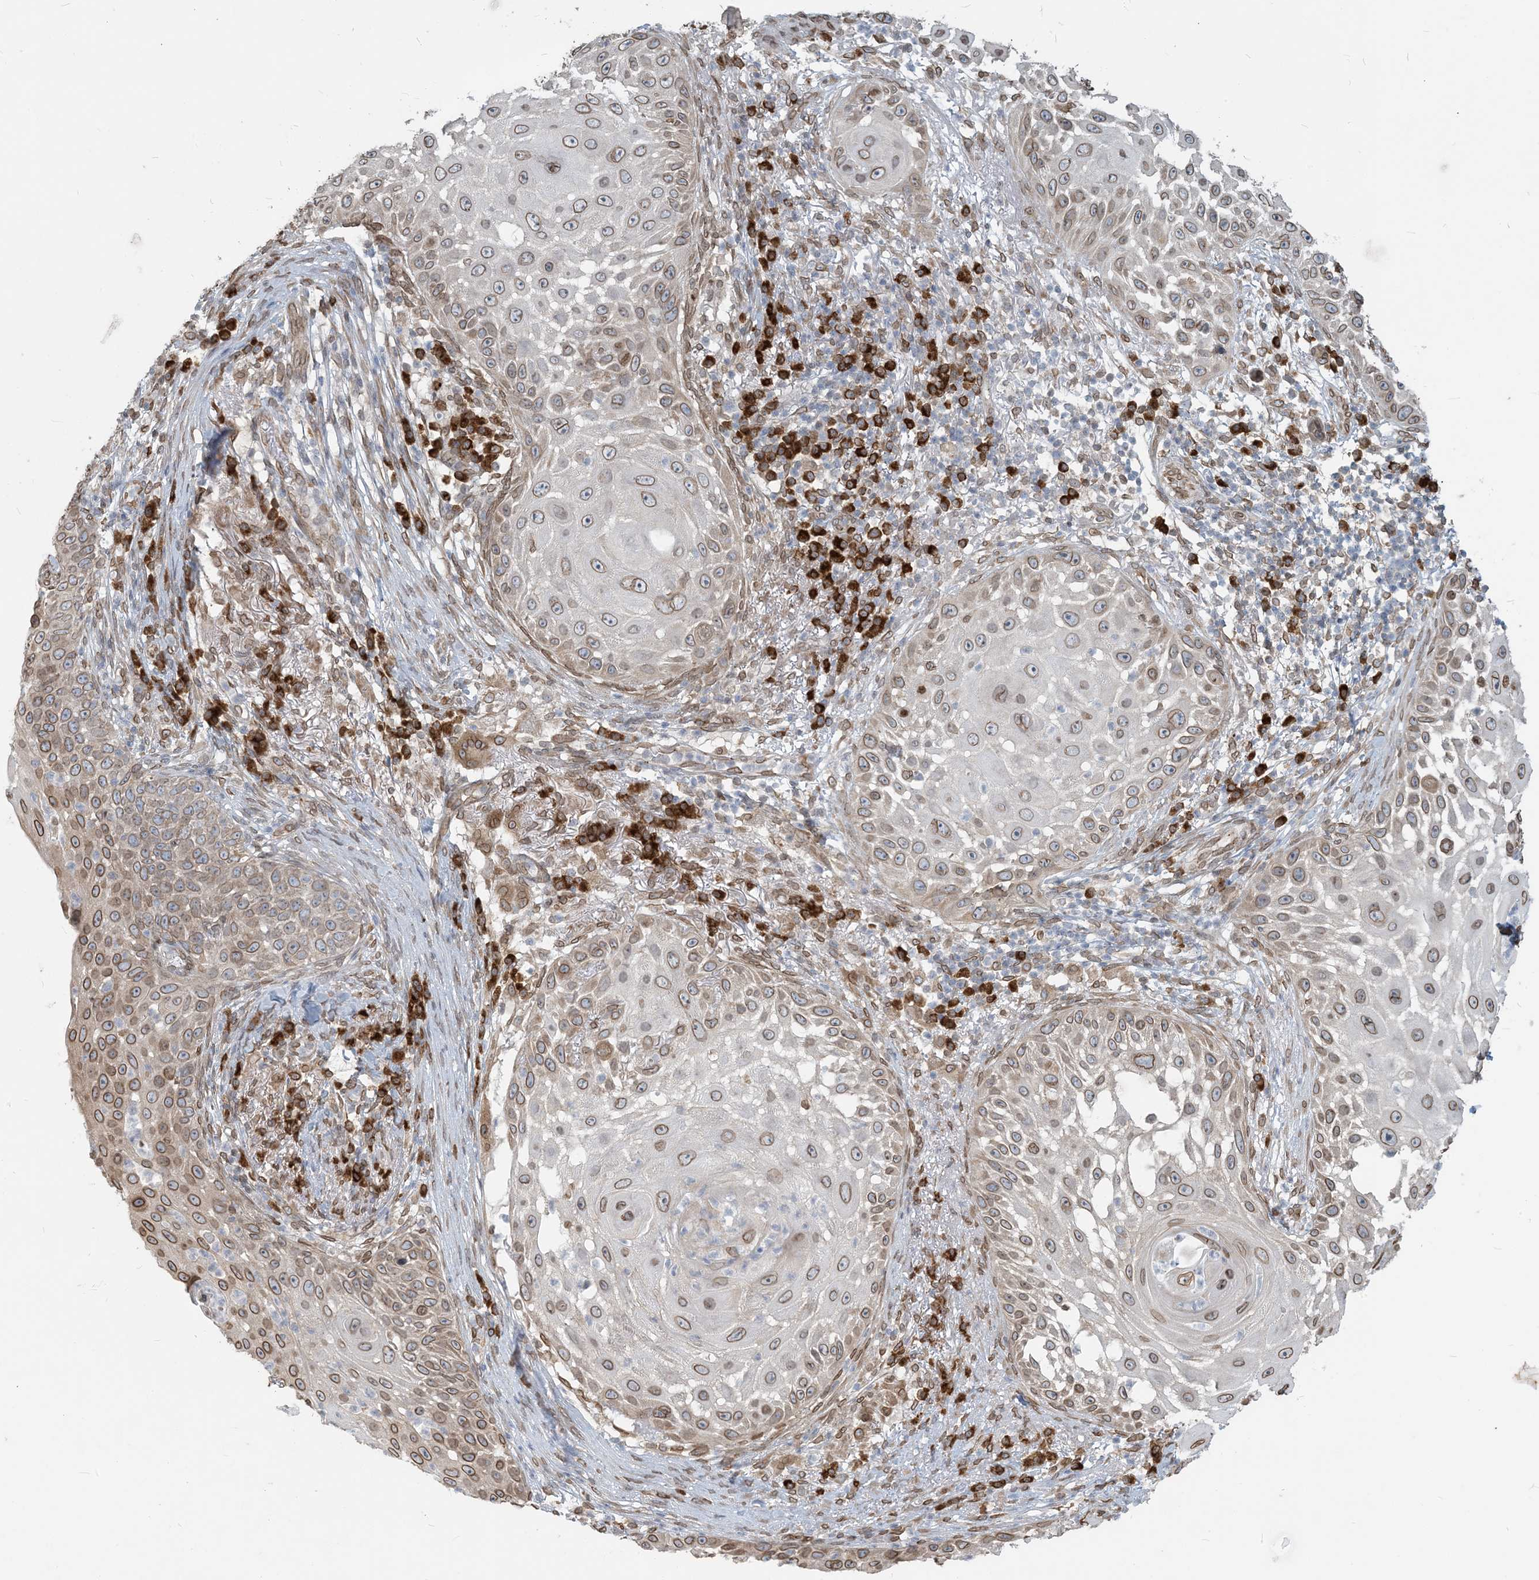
{"staining": {"intensity": "moderate", "quantity": ">75%", "location": "cytoplasmic/membranous,nuclear"}, "tissue": "skin cancer", "cell_type": "Tumor cells", "image_type": "cancer", "snomed": [{"axis": "morphology", "description": "Squamous cell carcinoma, NOS"}, {"axis": "topography", "description": "Skin"}], "caption": "This is a photomicrograph of immunohistochemistry staining of skin squamous cell carcinoma, which shows moderate positivity in the cytoplasmic/membranous and nuclear of tumor cells.", "gene": "WWP1", "patient": {"sex": "female", "age": 44}}